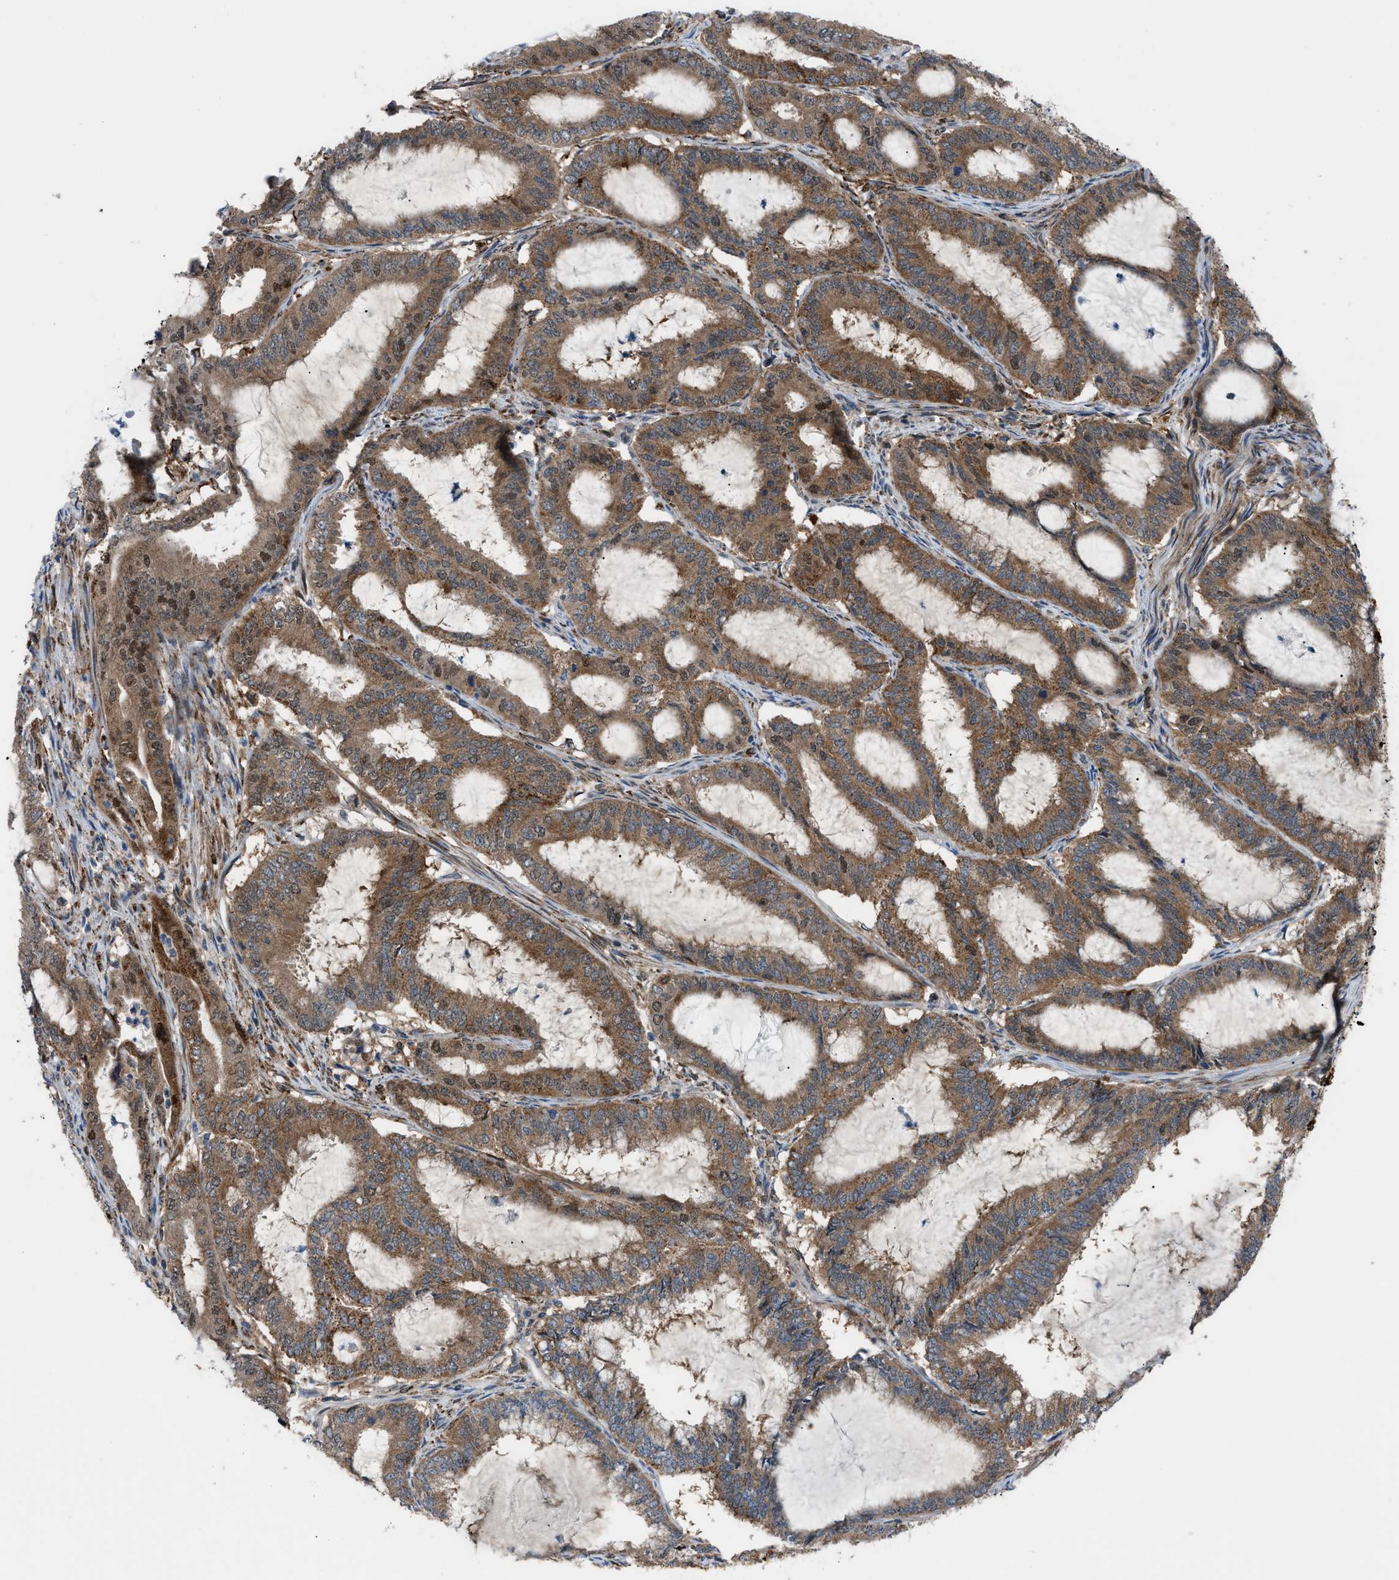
{"staining": {"intensity": "moderate", "quantity": ">75%", "location": "cytoplasmic/membranous,nuclear"}, "tissue": "endometrial cancer", "cell_type": "Tumor cells", "image_type": "cancer", "snomed": [{"axis": "morphology", "description": "Adenocarcinoma, NOS"}, {"axis": "topography", "description": "Endometrium"}], "caption": "Protein expression analysis of adenocarcinoma (endometrial) exhibits moderate cytoplasmic/membranous and nuclear staining in about >75% of tumor cells.", "gene": "TMEM45B", "patient": {"sex": "female", "age": 70}}